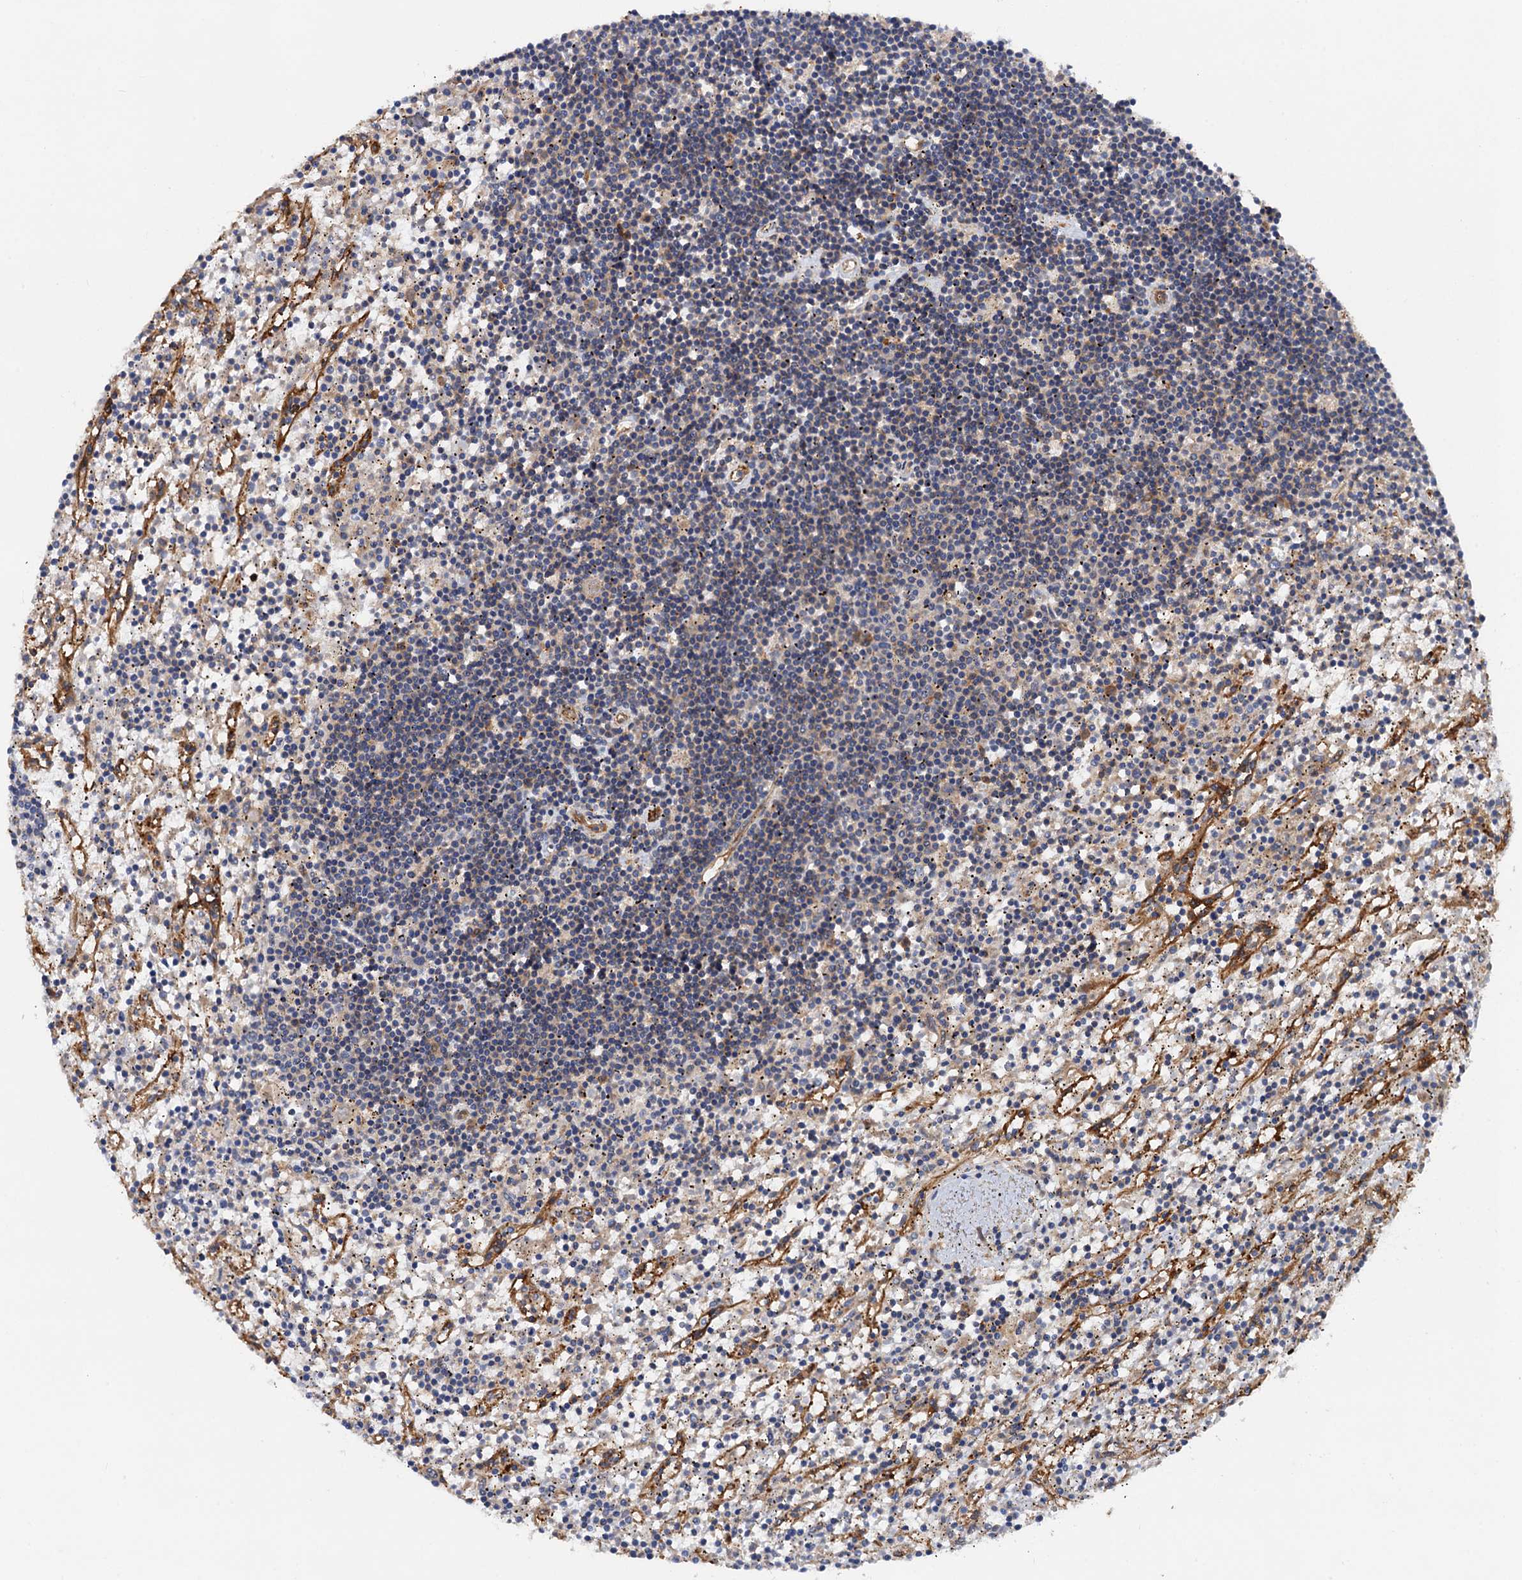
{"staining": {"intensity": "negative", "quantity": "none", "location": "none"}, "tissue": "lymphoma", "cell_type": "Tumor cells", "image_type": "cancer", "snomed": [{"axis": "morphology", "description": "Malignant lymphoma, non-Hodgkin's type, Low grade"}, {"axis": "topography", "description": "Spleen"}], "caption": "This is an IHC photomicrograph of low-grade malignant lymphoma, non-Hodgkin's type. There is no staining in tumor cells.", "gene": "MRPL48", "patient": {"sex": "male", "age": 76}}